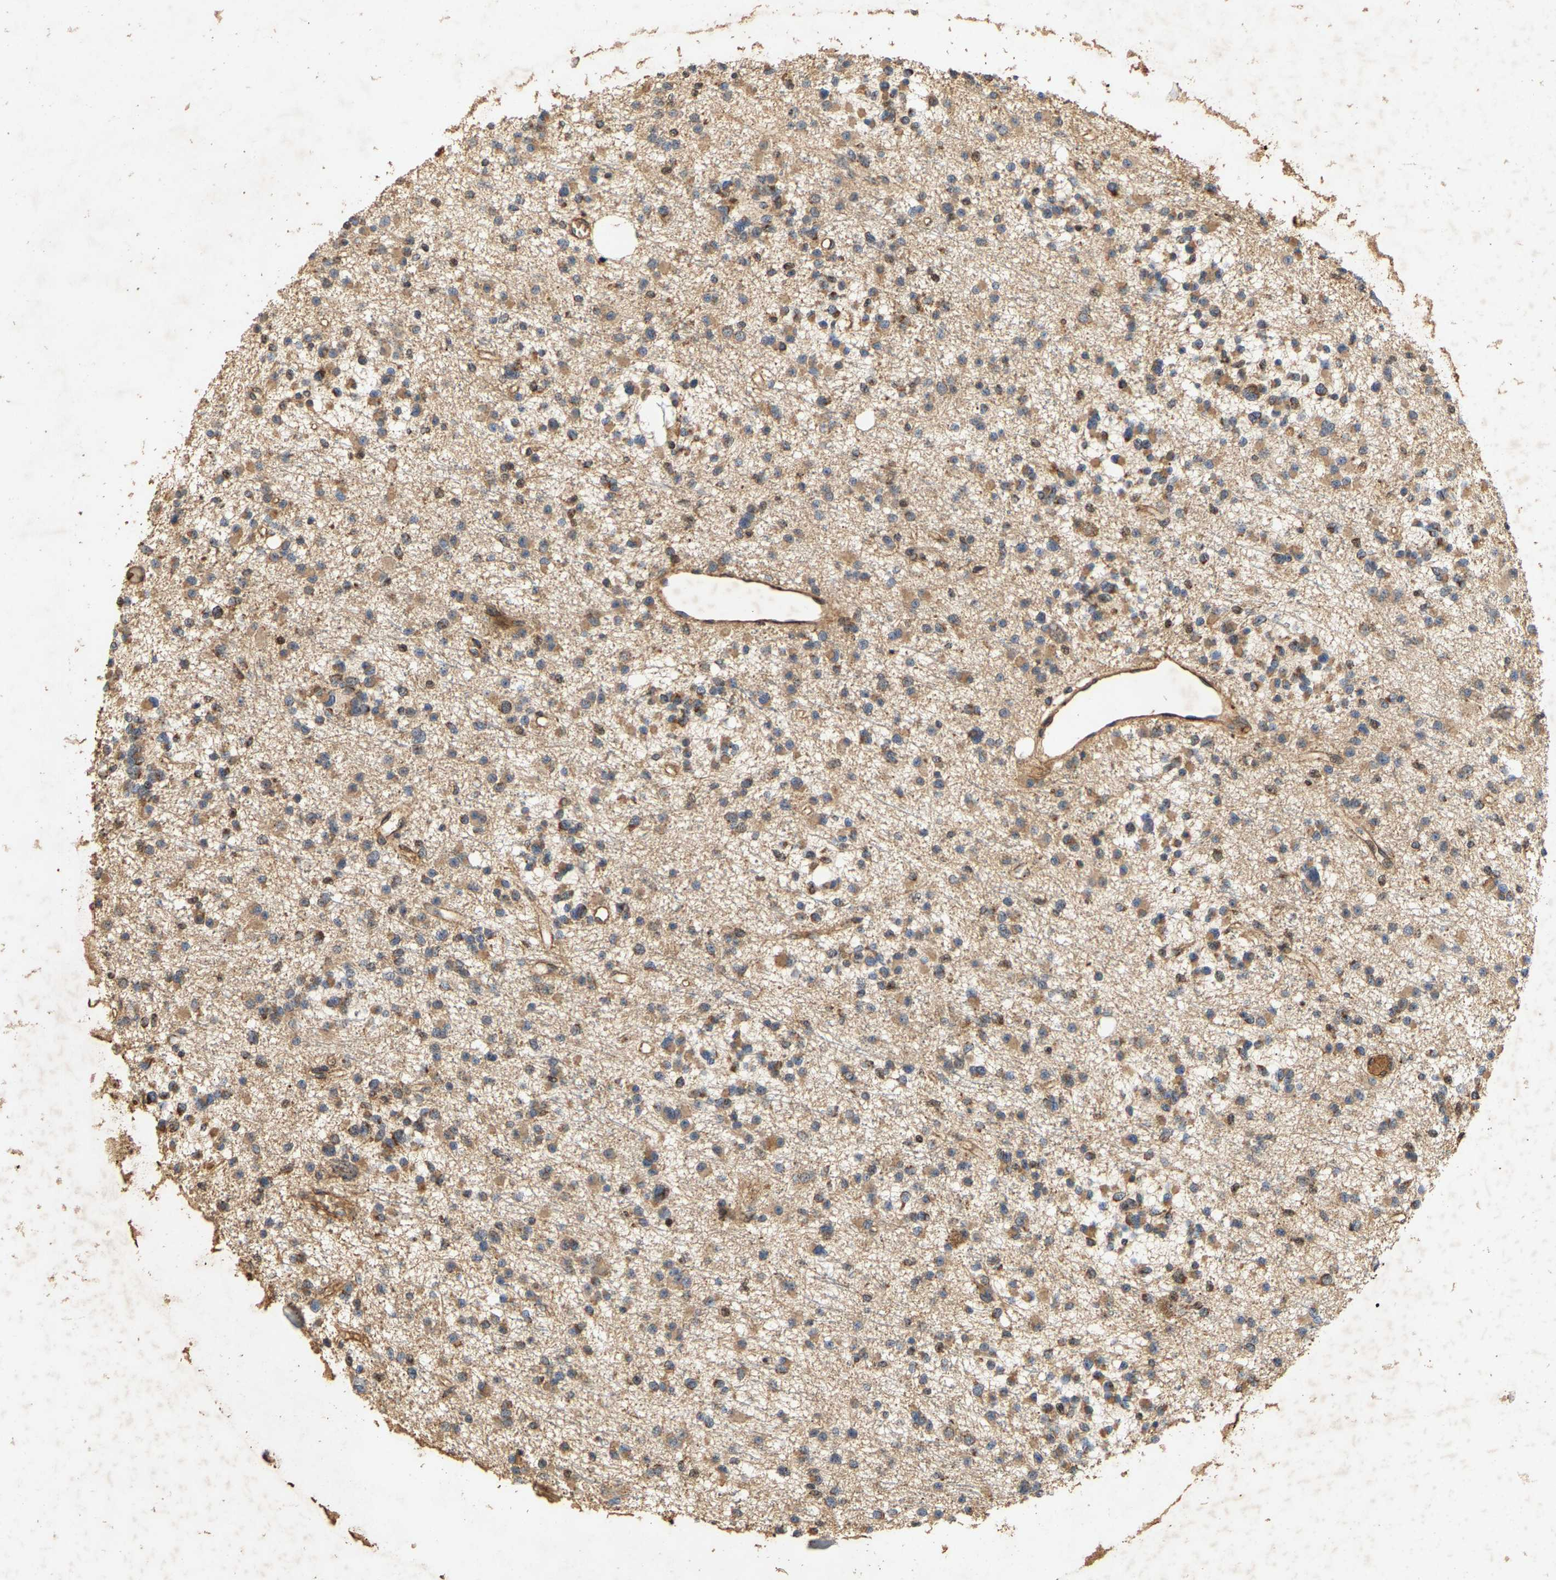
{"staining": {"intensity": "moderate", "quantity": ">75%", "location": "cytoplasmic/membranous"}, "tissue": "glioma", "cell_type": "Tumor cells", "image_type": "cancer", "snomed": [{"axis": "morphology", "description": "Glioma, malignant, Low grade"}, {"axis": "topography", "description": "Brain"}], "caption": "Protein analysis of glioma tissue displays moderate cytoplasmic/membranous positivity in approximately >75% of tumor cells.", "gene": "CIDEC", "patient": {"sex": "female", "age": 22}}